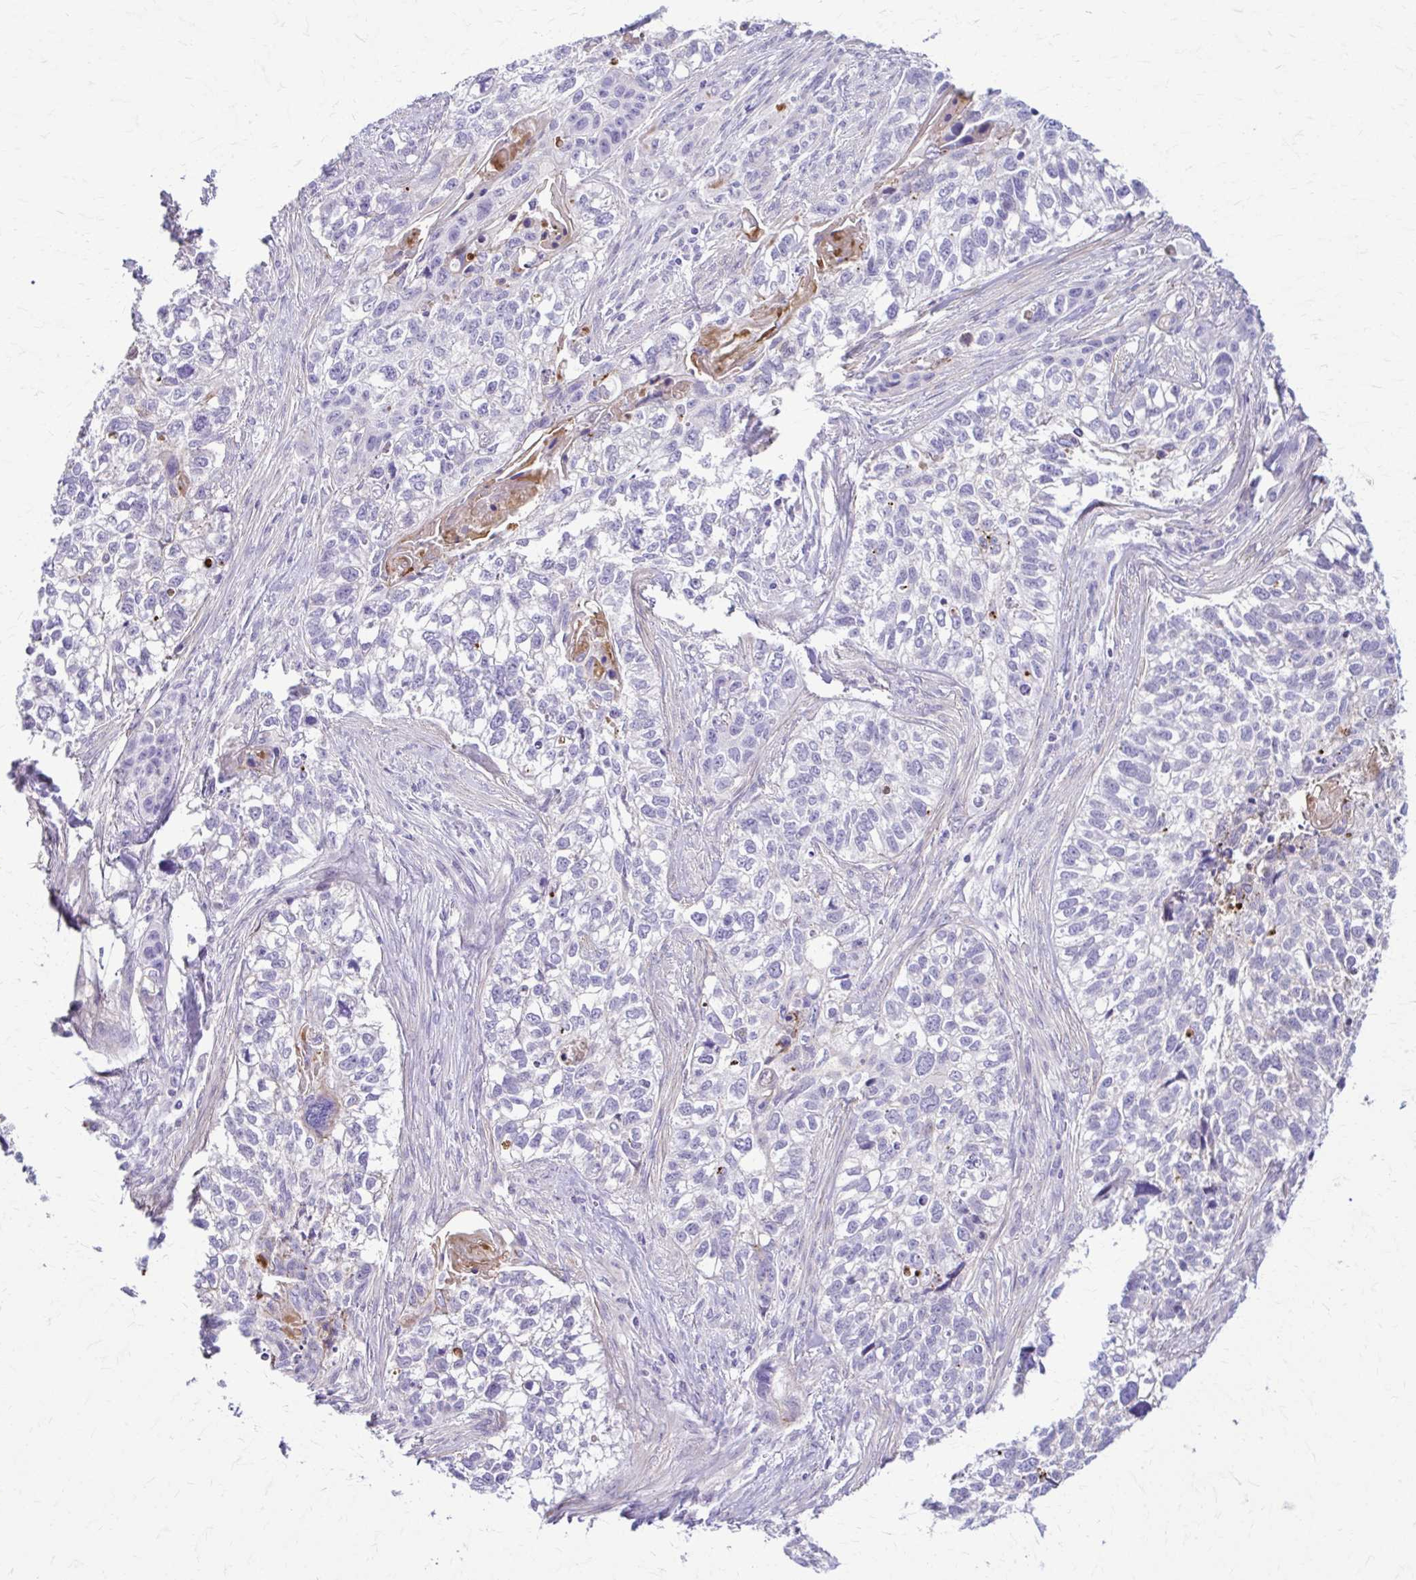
{"staining": {"intensity": "negative", "quantity": "none", "location": "none"}, "tissue": "lung cancer", "cell_type": "Tumor cells", "image_type": "cancer", "snomed": [{"axis": "morphology", "description": "Squamous cell carcinoma, NOS"}, {"axis": "topography", "description": "Lung"}], "caption": "Photomicrograph shows no significant protein expression in tumor cells of lung squamous cell carcinoma. (Stains: DAB immunohistochemistry (IHC) with hematoxylin counter stain, Microscopy: brightfield microscopy at high magnification).", "gene": "DSP", "patient": {"sex": "male", "age": 74}}